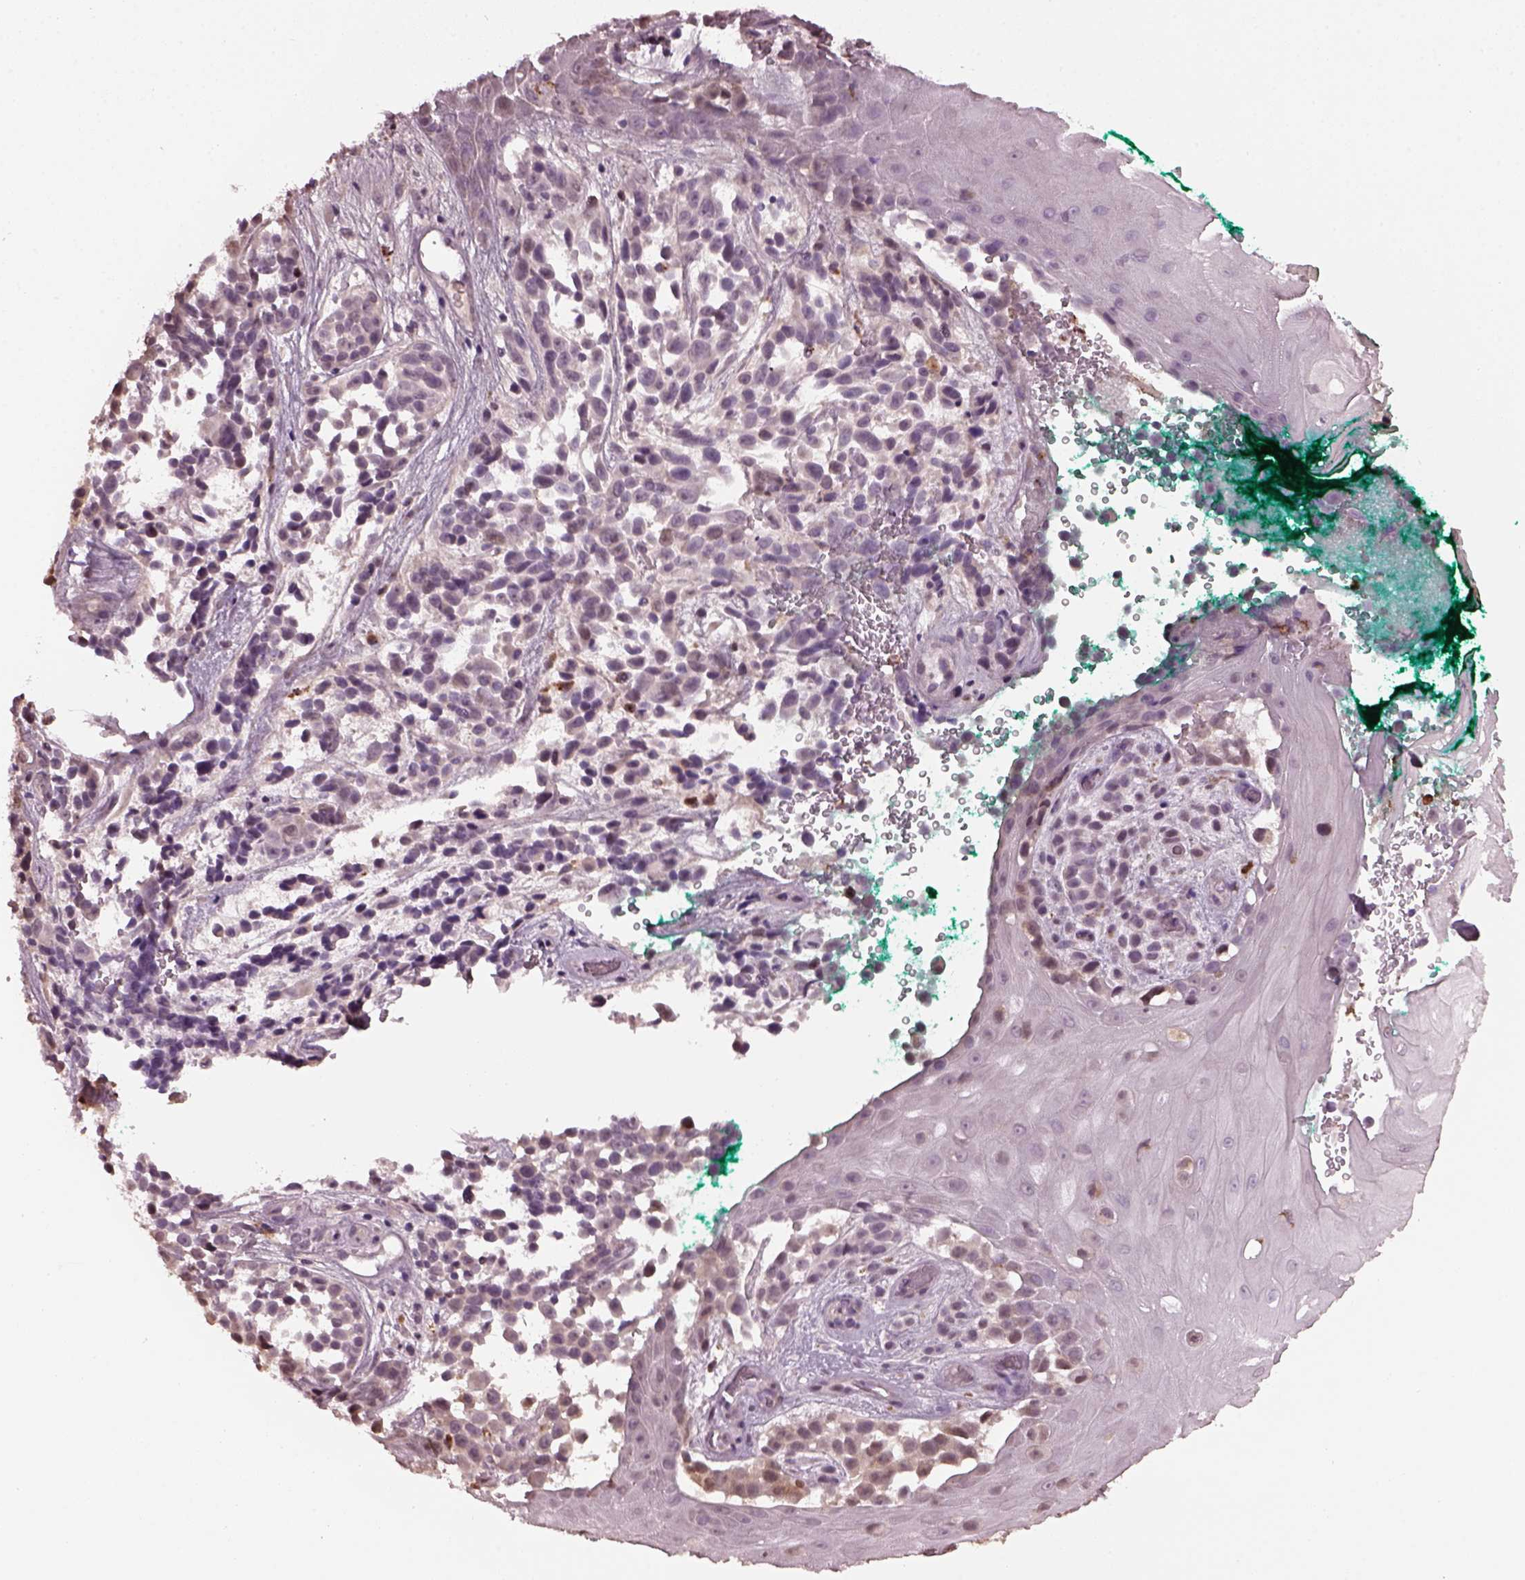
{"staining": {"intensity": "negative", "quantity": "none", "location": "none"}, "tissue": "melanoma", "cell_type": "Tumor cells", "image_type": "cancer", "snomed": [{"axis": "morphology", "description": "Malignant melanoma, NOS"}, {"axis": "topography", "description": "Skin"}], "caption": "The immunohistochemistry (IHC) histopathology image has no significant positivity in tumor cells of melanoma tissue.", "gene": "RUFY3", "patient": {"sex": "female", "age": 88}}